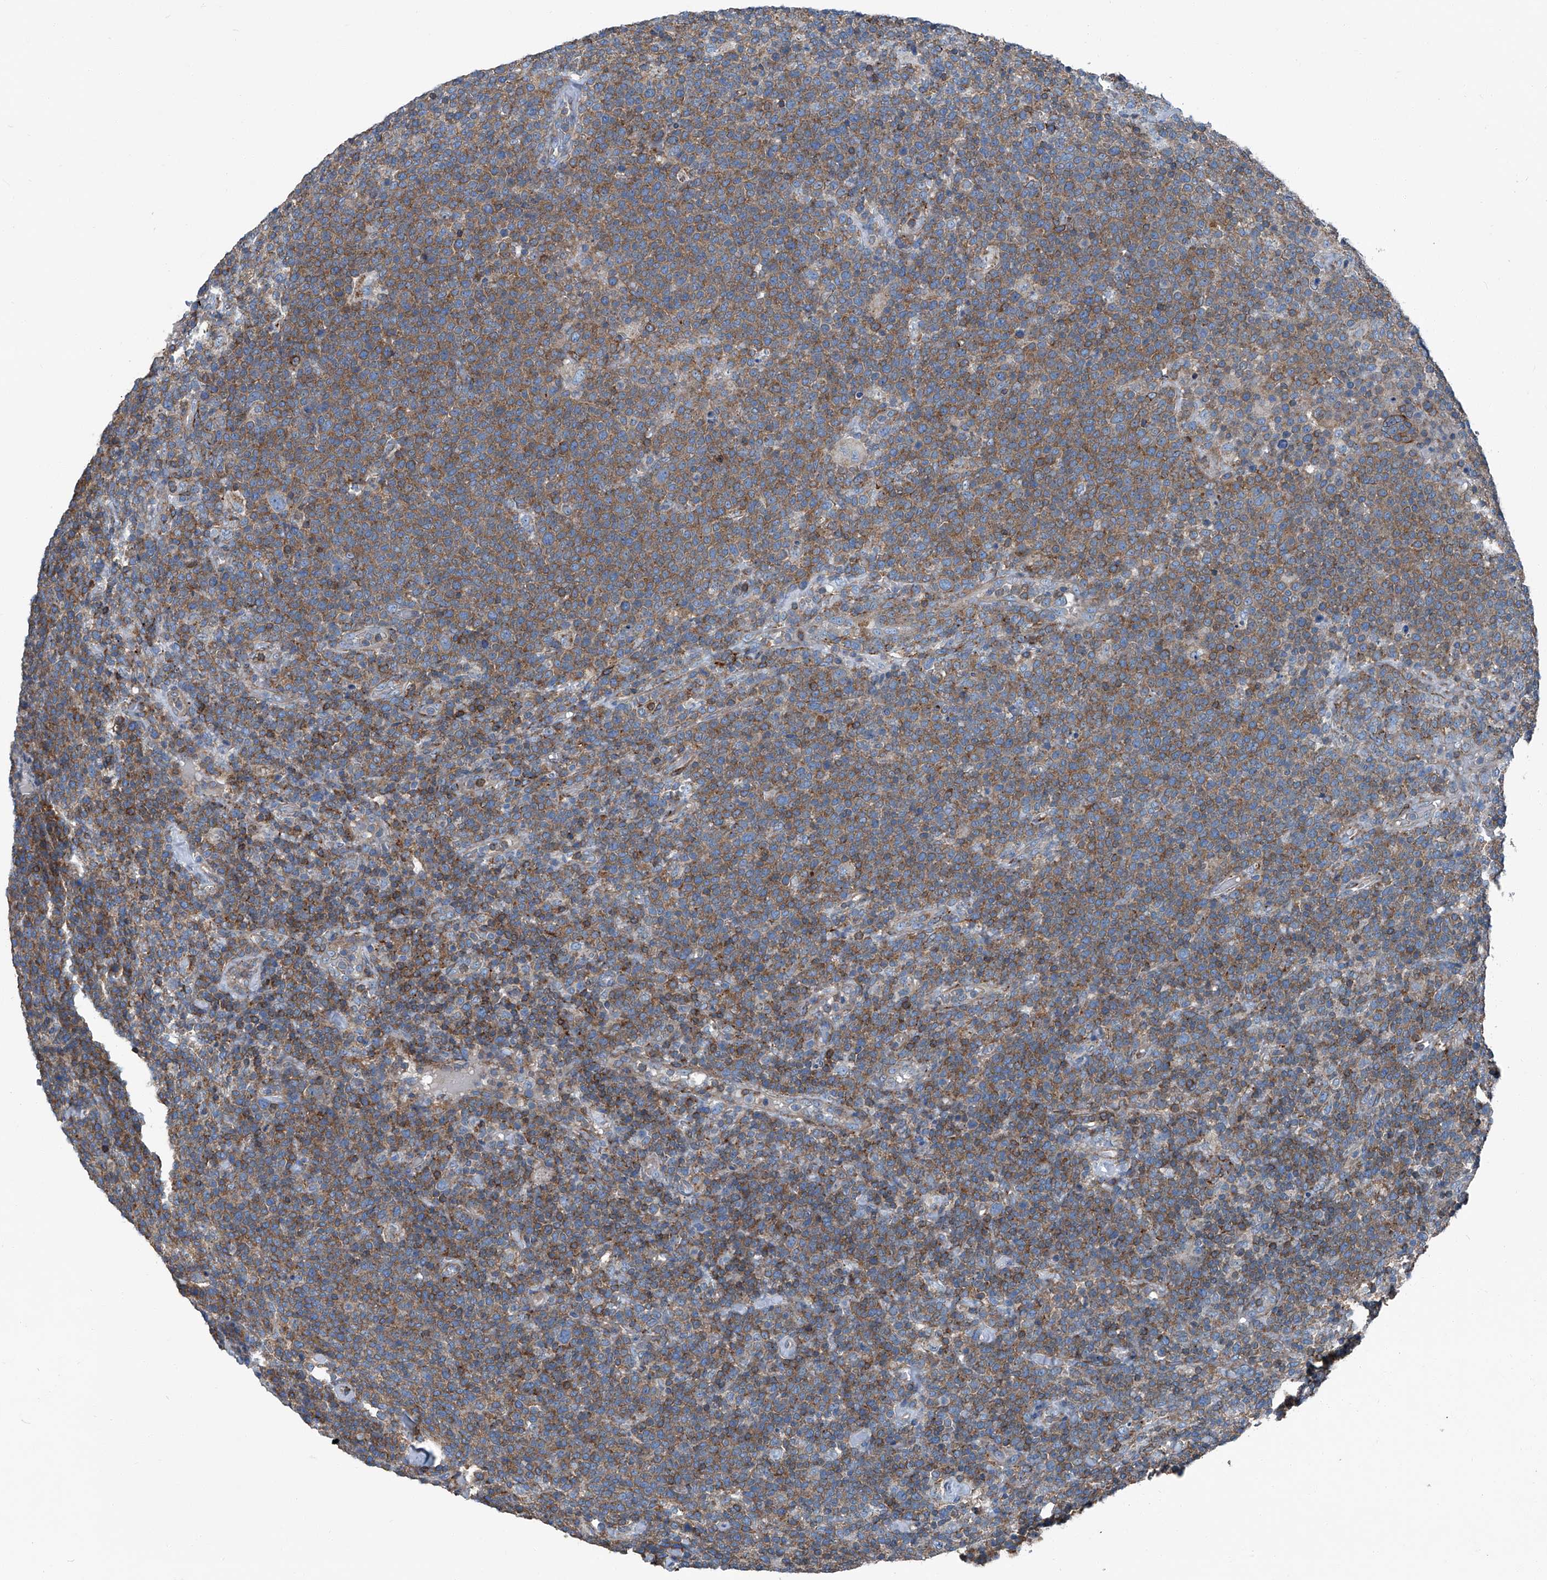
{"staining": {"intensity": "moderate", "quantity": ">75%", "location": "cytoplasmic/membranous"}, "tissue": "lymphoma", "cell_type": "Tumor cells", "image_type": "cancer", "snomed": [{"axis": "morphology", "description": "Malignant lymphoma, non-Hodgkin's type, High grade"}, {"axis": "topography", "description": "Lymph node"}], "caption": "High-power microscopy captured an immunohistochemistry (IHC) image of lymphoma, revealing moderate cytoplasmic/membranous positivity in about >75% of tumor cells.", "gene": "SEPTIN7", "patient": {"sex": "male", "age": 61}}